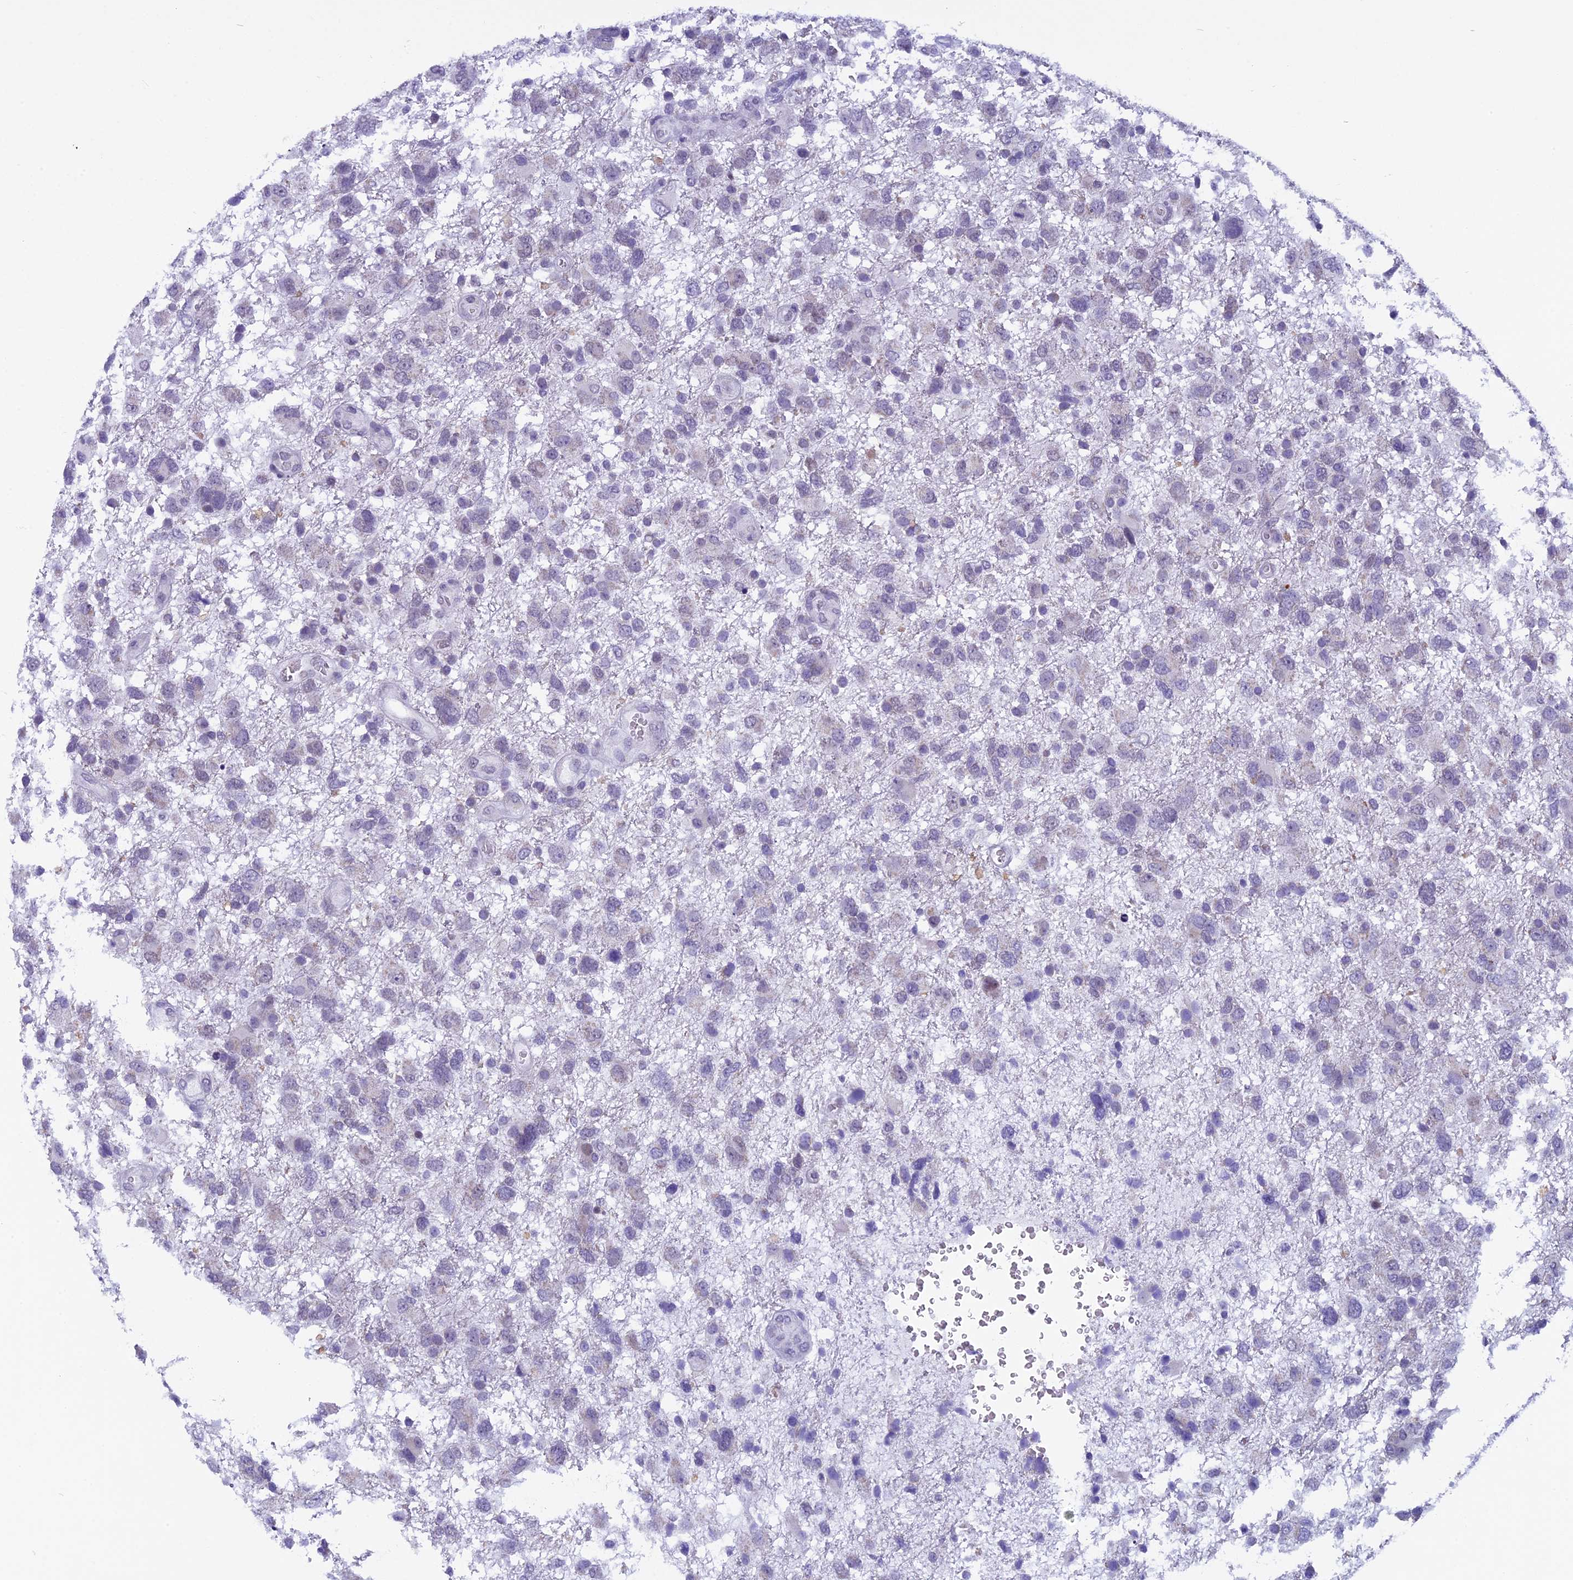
{"staining": {"intensity": "negative", "quantity": "none", "location": "none"}, "tissue": "glioma", "cell_type": "Tumor cells", "image_type": "cancer", "snomed": [{"axis": "morphology", "description": "Glioma, malignant, High grade"}, {"axis": "topography", "description": "Brain"}], "caption": "Micrograph shows no significant protein positivity in tumor cells of malignant glioma (high-grade).", "gene": "ZNF317", "patient": {"sex": "male", "age": 61}}